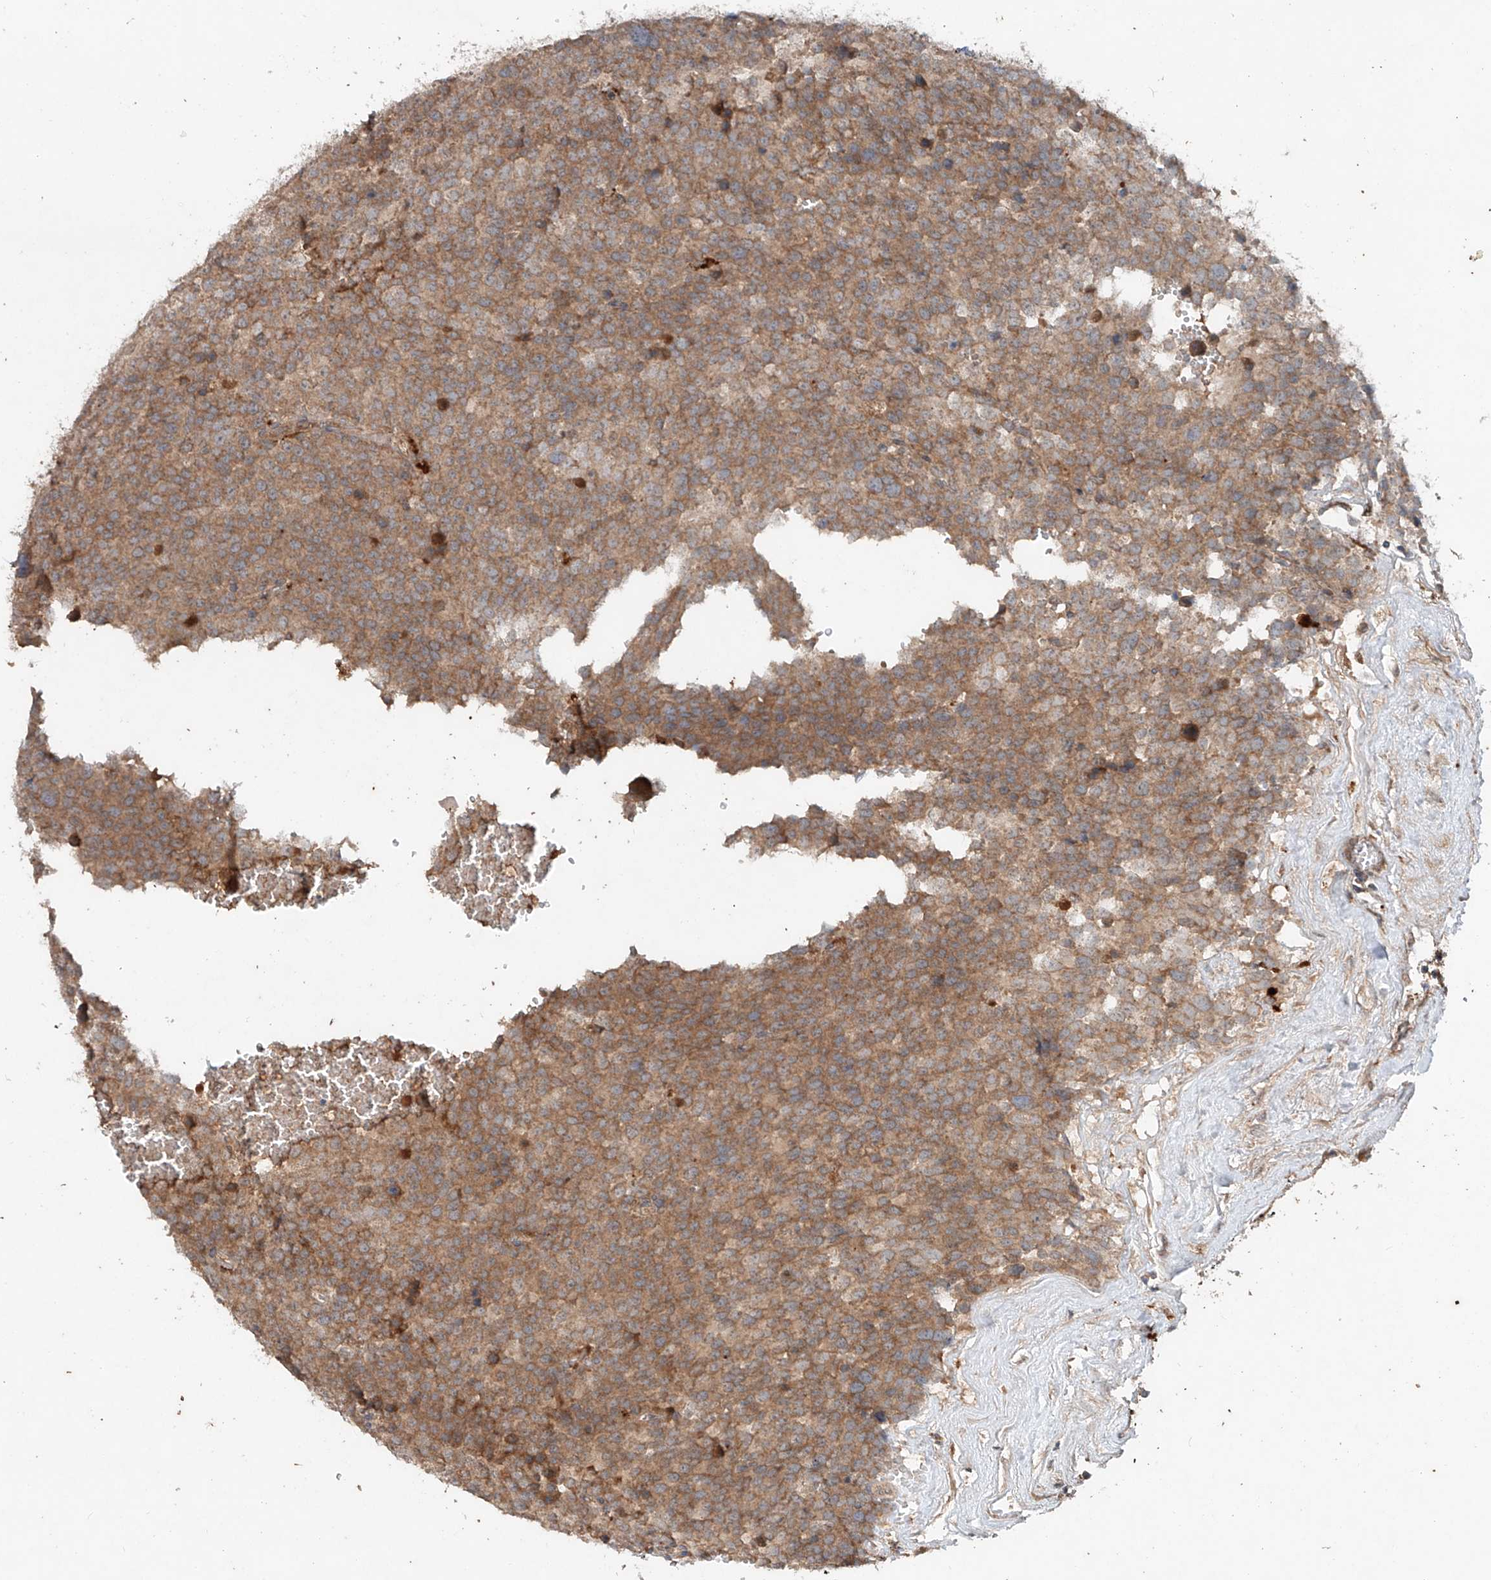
{"staining": {"intensity": "moderate", "quantity": ">75%", "location": "cytoplasmic/membranous"}, "tissue": "testis cancer", "cell_type": "Tumor cells", "image_type": "cancer", "snomed": [{"axis": "morphology", "description": "Seminoma, NOS"}, {"axis": "topography", "description": "Testis"}], "caption": "Tumor cells display medium levels of moderate cytoplasmic/membranous positivity in about >75% of cells in testis seminoma. The protein of interest is shown in brown color, while the nuclei are stained blue.", "gene": "IER5", "patient": {"sex": "male", "age": 71}}